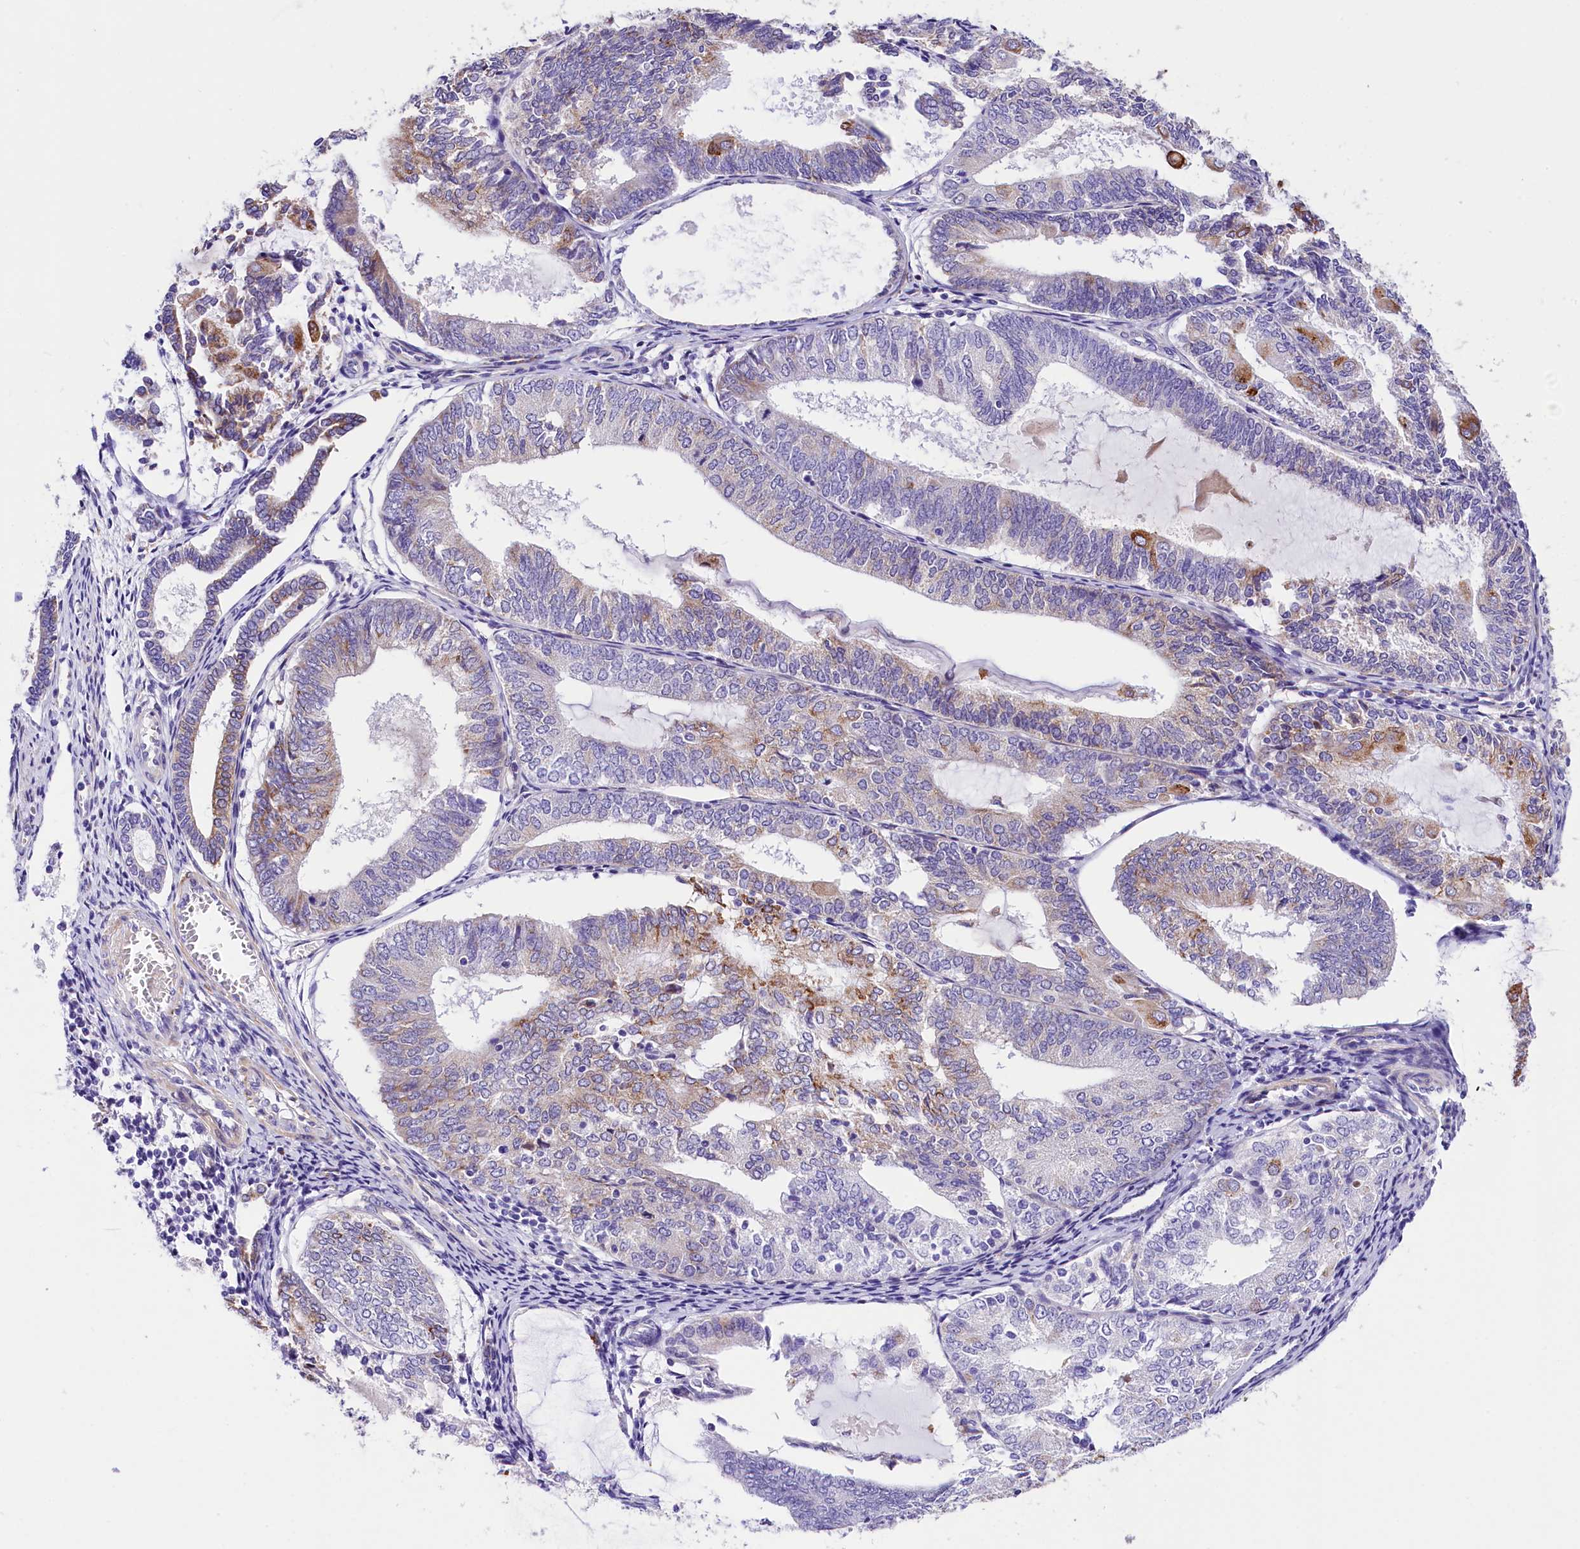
{"staining": {"intensity": "moderate", "quantity": "<25%", "location": "cytoplasmic/membranous"}, "tissue": "endometrial cancer", "cell_type": "Tumor cells", "image_type": "cancer", "snomed": [{"axis": "morphology", "description": "Adenocarcinoma, NOS"}, {"axis": "topography", "description": "Endometrium"}], "caption": "Moderate cytoplasmic/membranous protein positivity is present in about <25% of tumor cells in endometrial cancer (adenocarcinoma).", "gene": "ITGA1", "patient": {"sex": "female", "age": 81}}